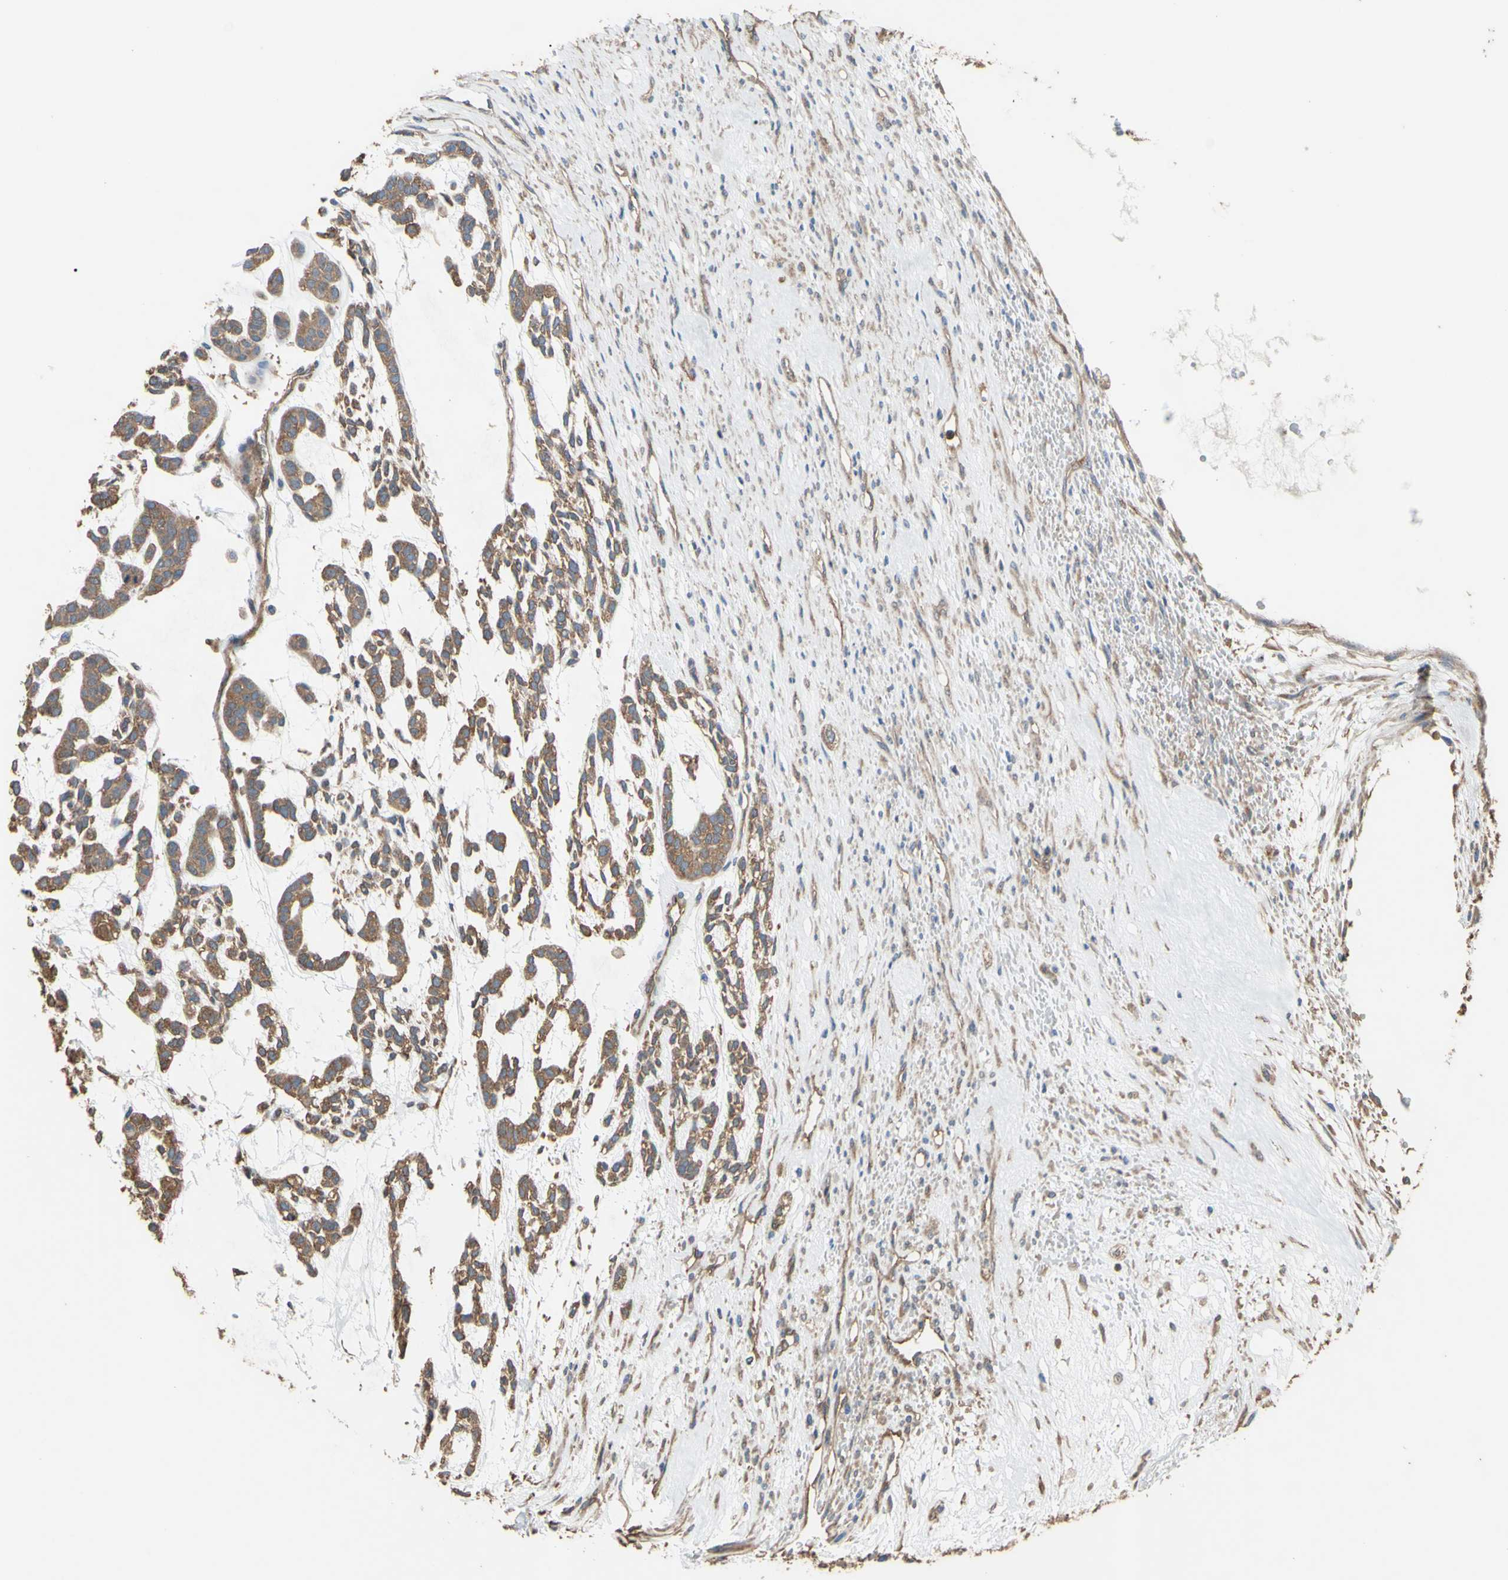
{"staining": {"intensity": "moderate", "quantity": ">75%", "location": "cytoplasmic/membranous"}, "tissue": "head and neck cancer", "cell_type": "Tumor cells", "image_type": "cancer", "snomed": [{"axis": "morphology", "description": "Adenocarcinoma, NOS"}, {"axis": "morphology", "description": "Adenoma, NOS"}, {"axis": "topography", "description": "Head-Neck"}], "caption": "Moderate cytoplasmic/membranous staining for a protein is present in about >75% of tumor cells of head and neck cancer (adenocarcinoma) using IHC.", "gene": "CTTN", "patient": {"sex": "female", "age": 55}}